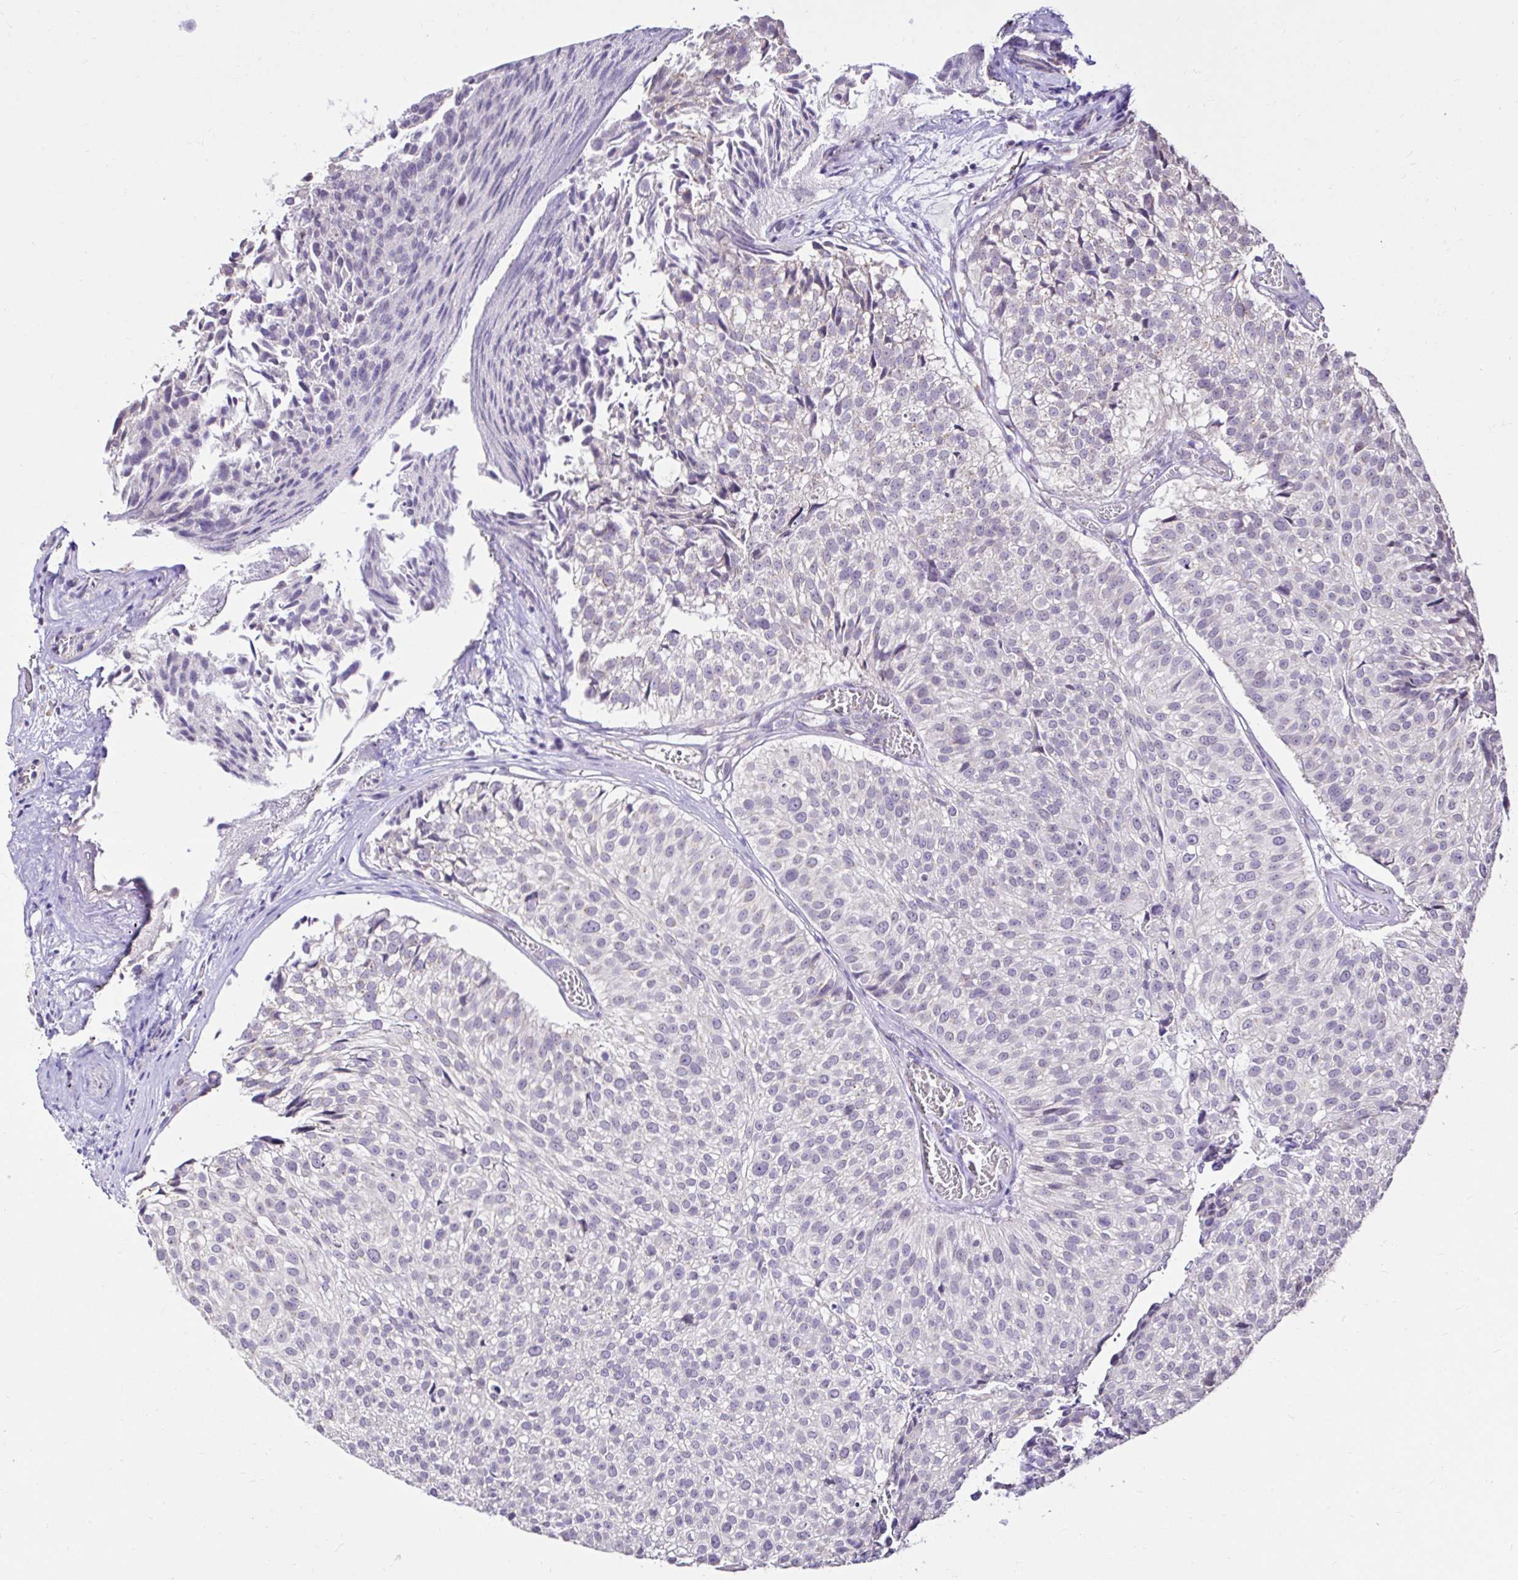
{"staining": {"intensity": "negative", "quantity": "none", "location": "none"}, "tissue": "urothelial cancer", "cell_type": "Tumor cells", "image_type": "cancer", "snomed": [{"axis": "morphology", "description": "Urothelial carcinoma, Low grade"}, {"axis": "topography", "description": "Urinary bladder"}], "caption": "Photomicrograph shows no protein expression in tumor cells of low-grade urothelial carcinoma tissue.", "gene": "KIAA1210", "patient": {"sex": "male", "age": 80}}